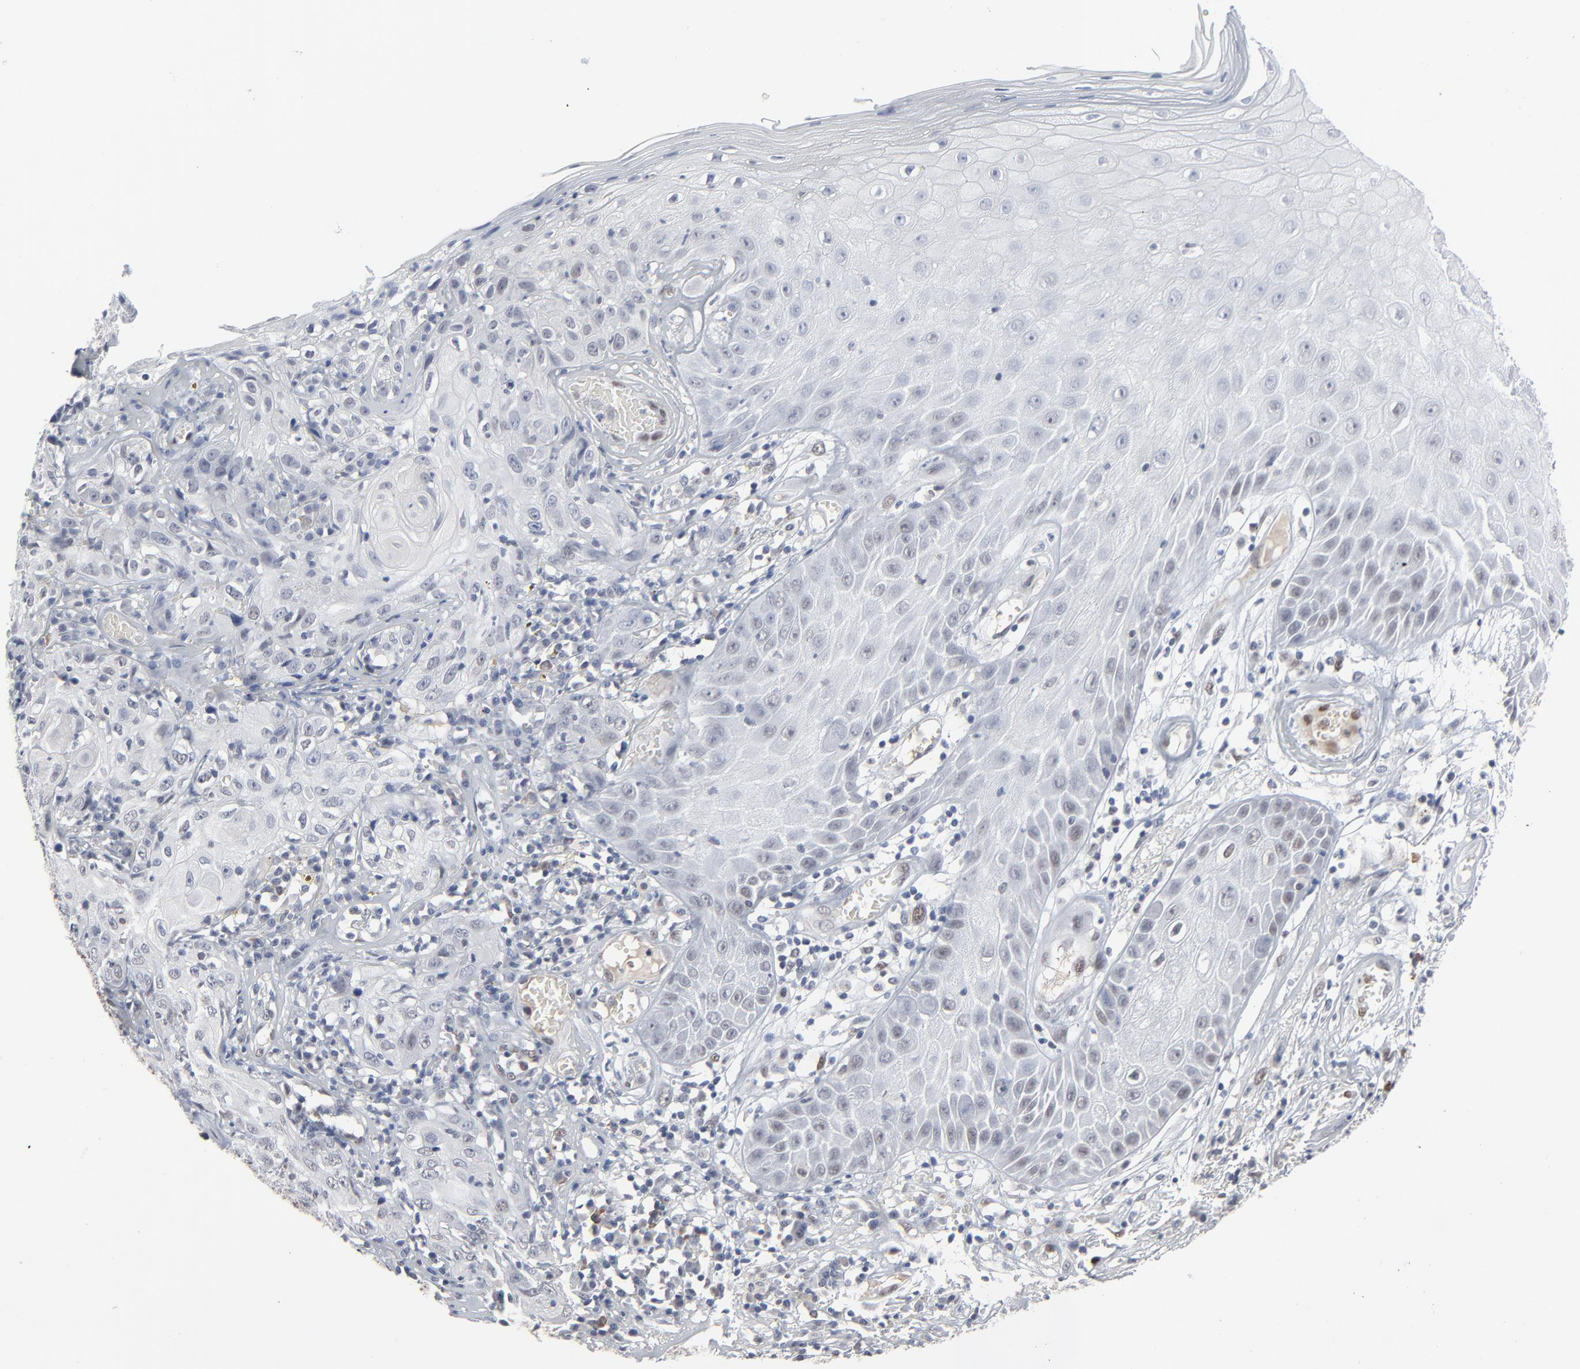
{"staining": {"intensity": "negative", "quantity": "none", "location": "none"}, "tissue": "skin cancer", "cell_type": "Tumor cells", "image_type": "cancer", "snomed": [{"axis": "morphology", "description": "Squamous cell carcinoma, NOS"}, {"axis": "topography", "description": "Skin"}], "caption": "The image demonstrates no staining of tumor cells in squamous cell carcinoma (skin).", "gene": "ATF7", "patient": {"sex": "male", "age": 65}}